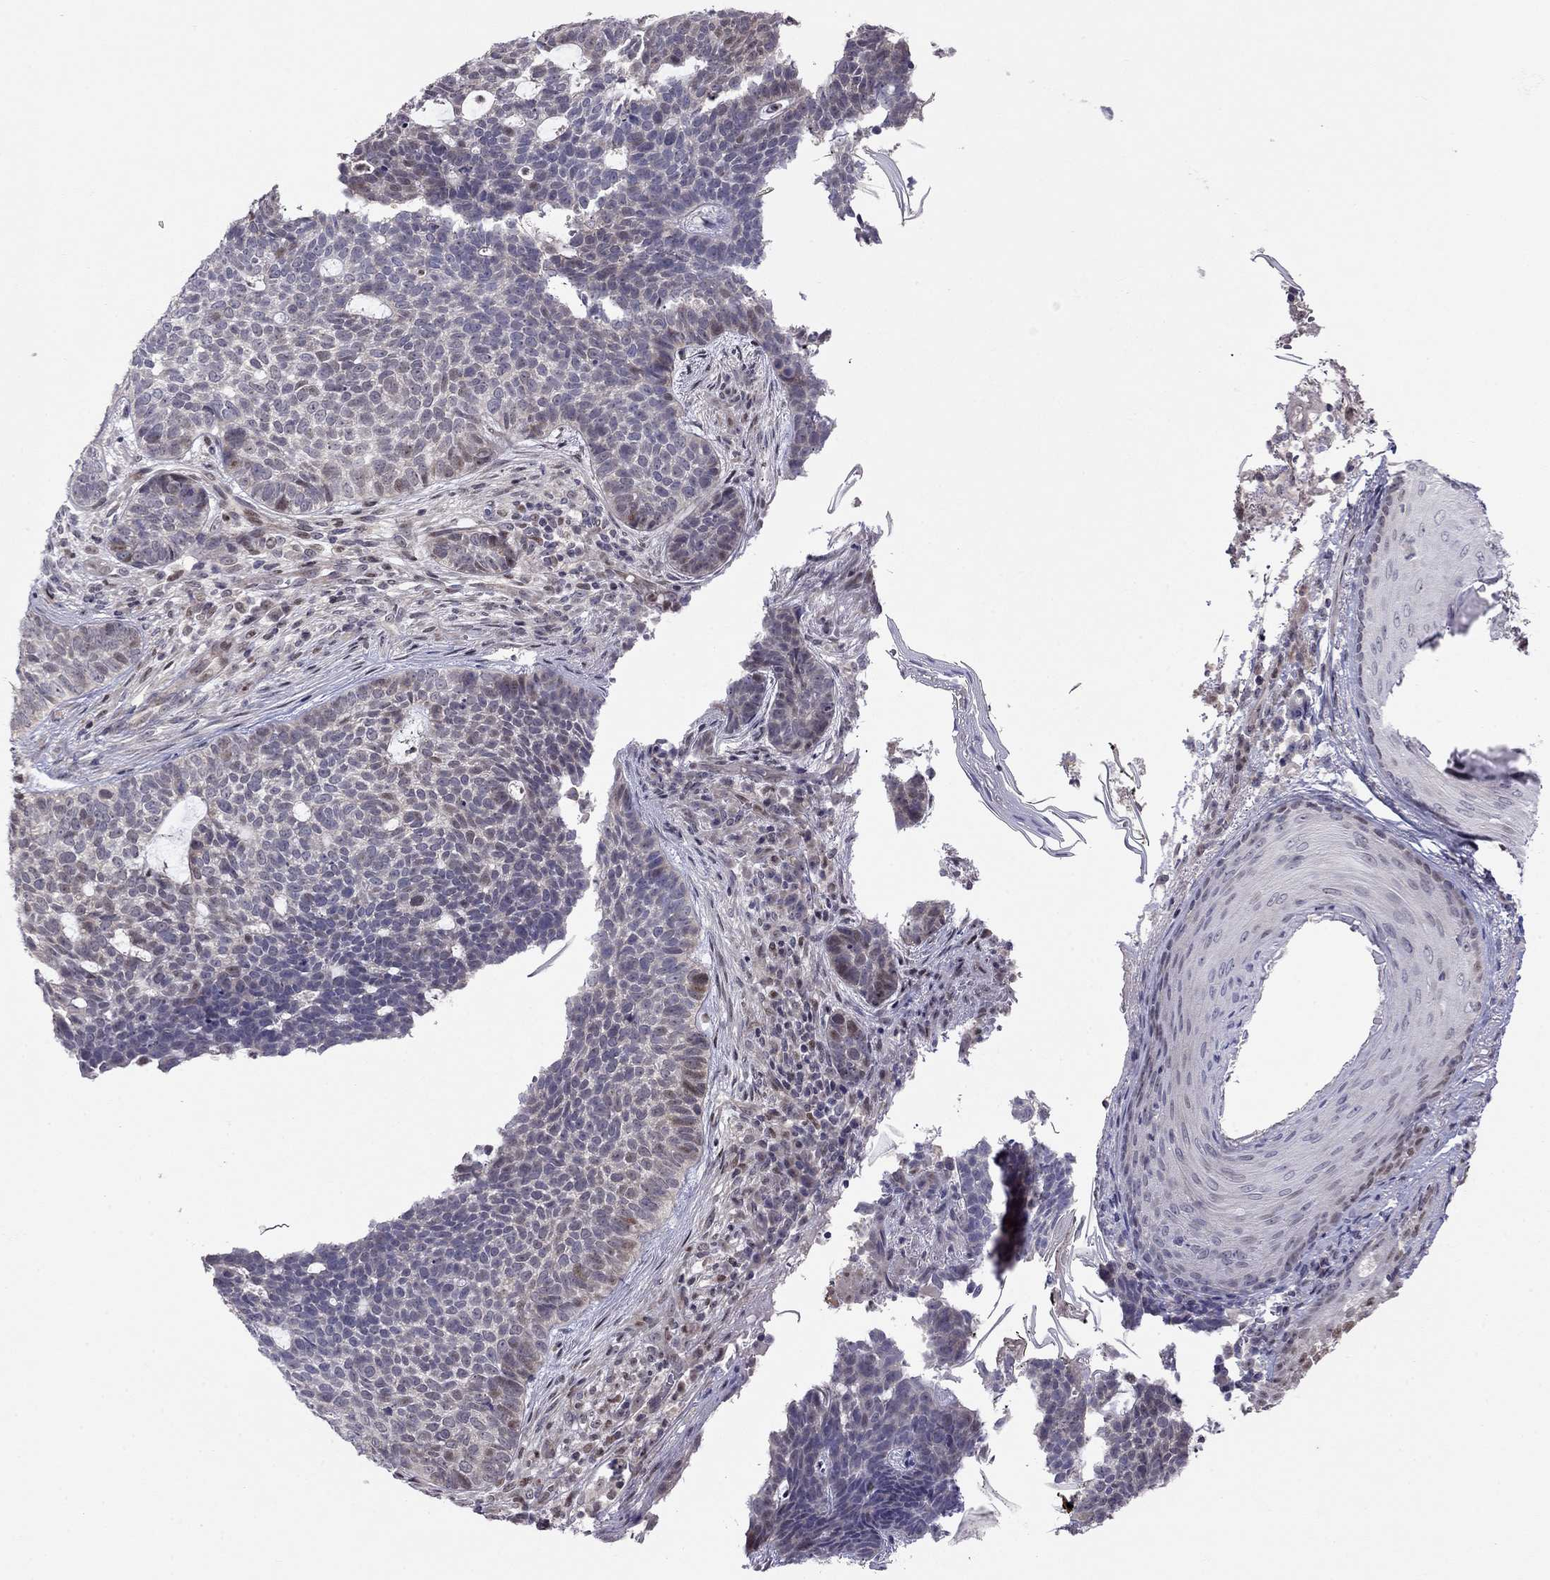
{"staining": {"intensity": "negative", "quantity": "none", "location": "none"}, "tissue": "skin cancer", "cell_type": "Tumor cells", "image_type": "cancer", "snomed": [{"axis": "morphology", "description": "Basal cell carcinoma"}, {"axis": "topography", "description": "Skin"}], "caption": "Skin cancer (basal cell carcinoma) stained for a protein using immunohistochemistry displays no staining tumor cells.", "gene": "LRRC39", "patient": {"sex": "female", "age": 69}}